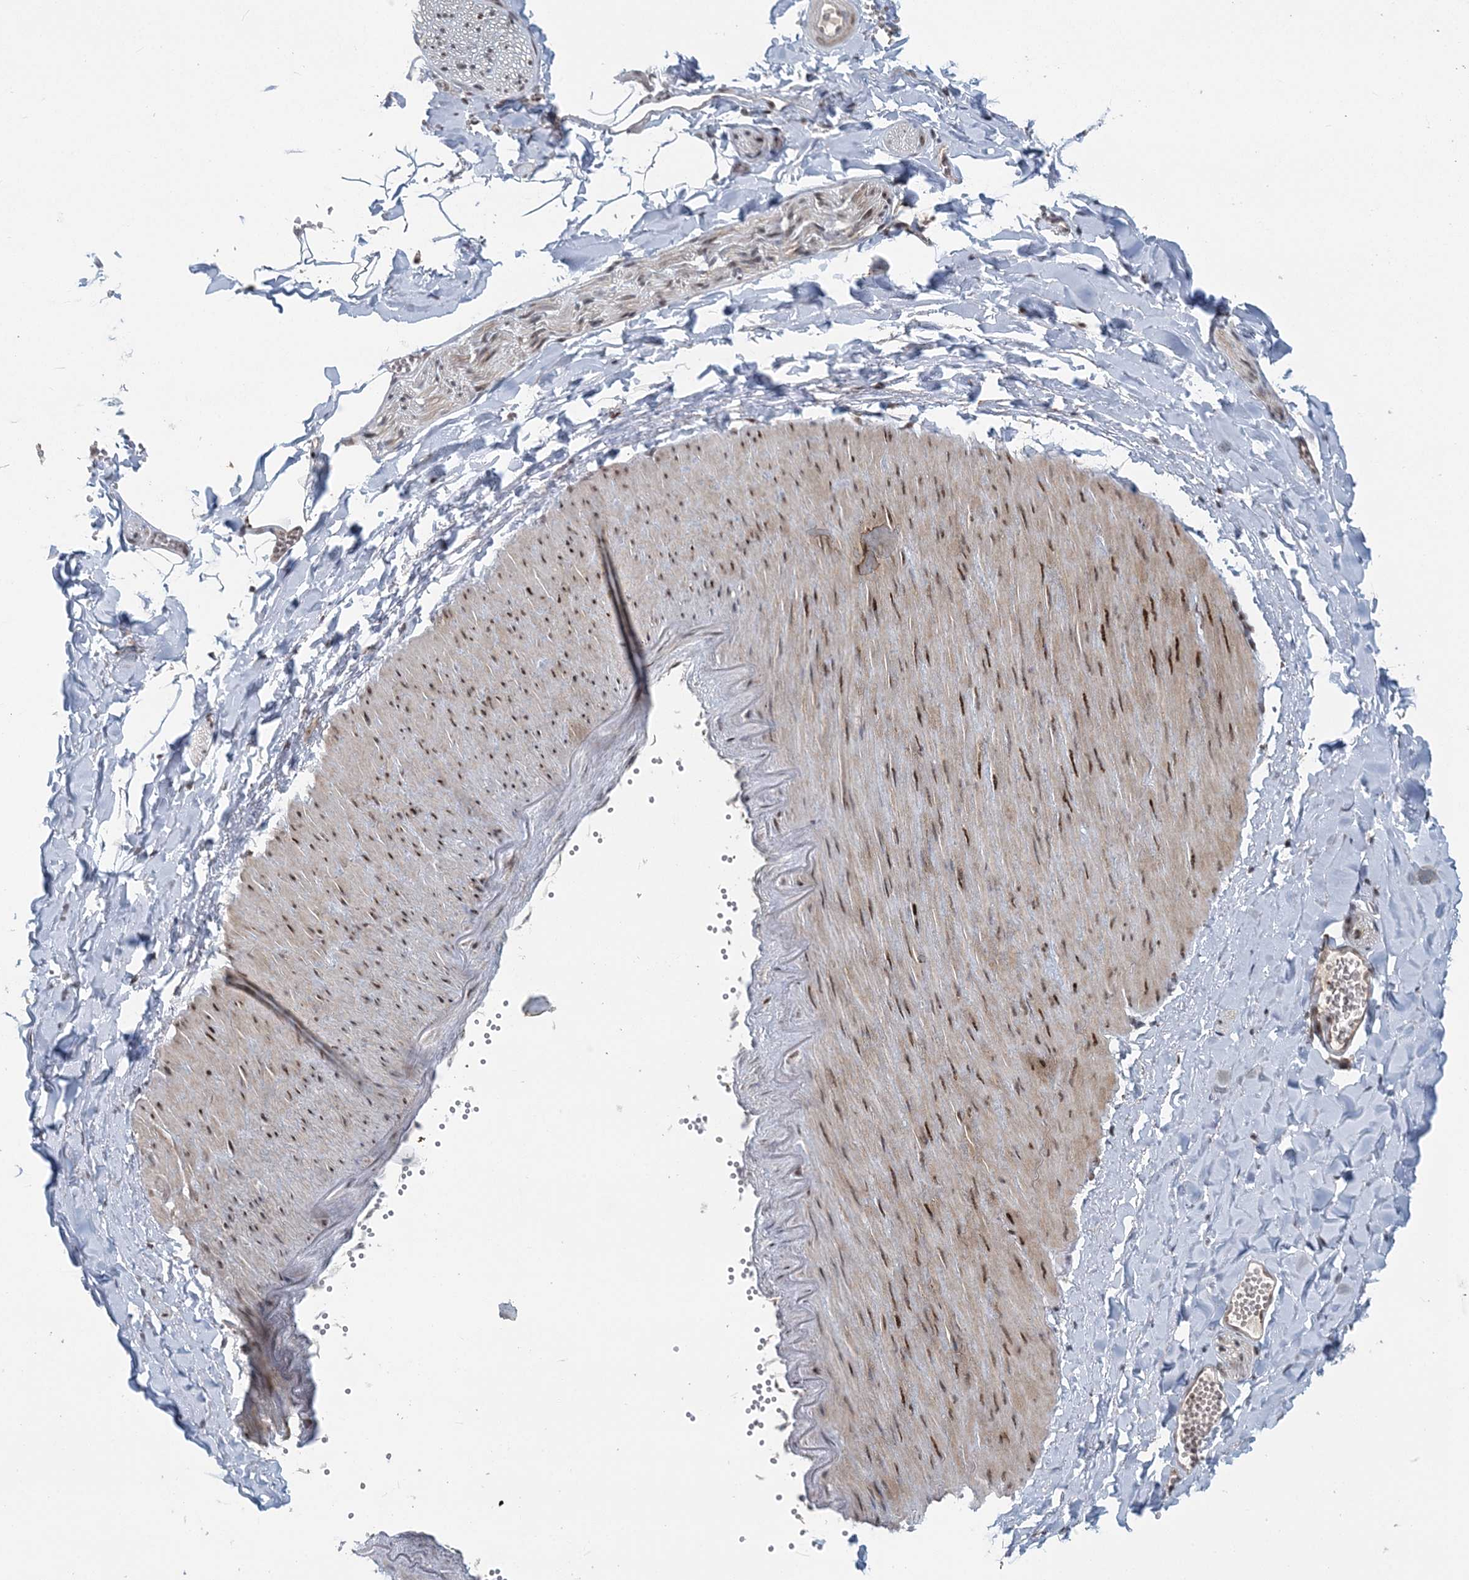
{"staining": {"intensity": "moderate", "quantity": ">75%", "location": "nuclear"}, "tissue": "adipose tissue", "cell_type": "Adipocytes", "image_type": "normal", "snomed": [{"axis": "morphology", "description": "Normal tissue, NOS"}, {"axis": "topography", "description": "Gallbladder"}, {"axis": "topography", "description": "Peripheral nerve tissue"}], "caption": "Immunohistochemistry of benign adipose tissue reveals medium levels of moderate nuclear expression in about >75% of adipocytes.", "gene": "CWC22", "patient": {"sex": "male", "age": 38}}